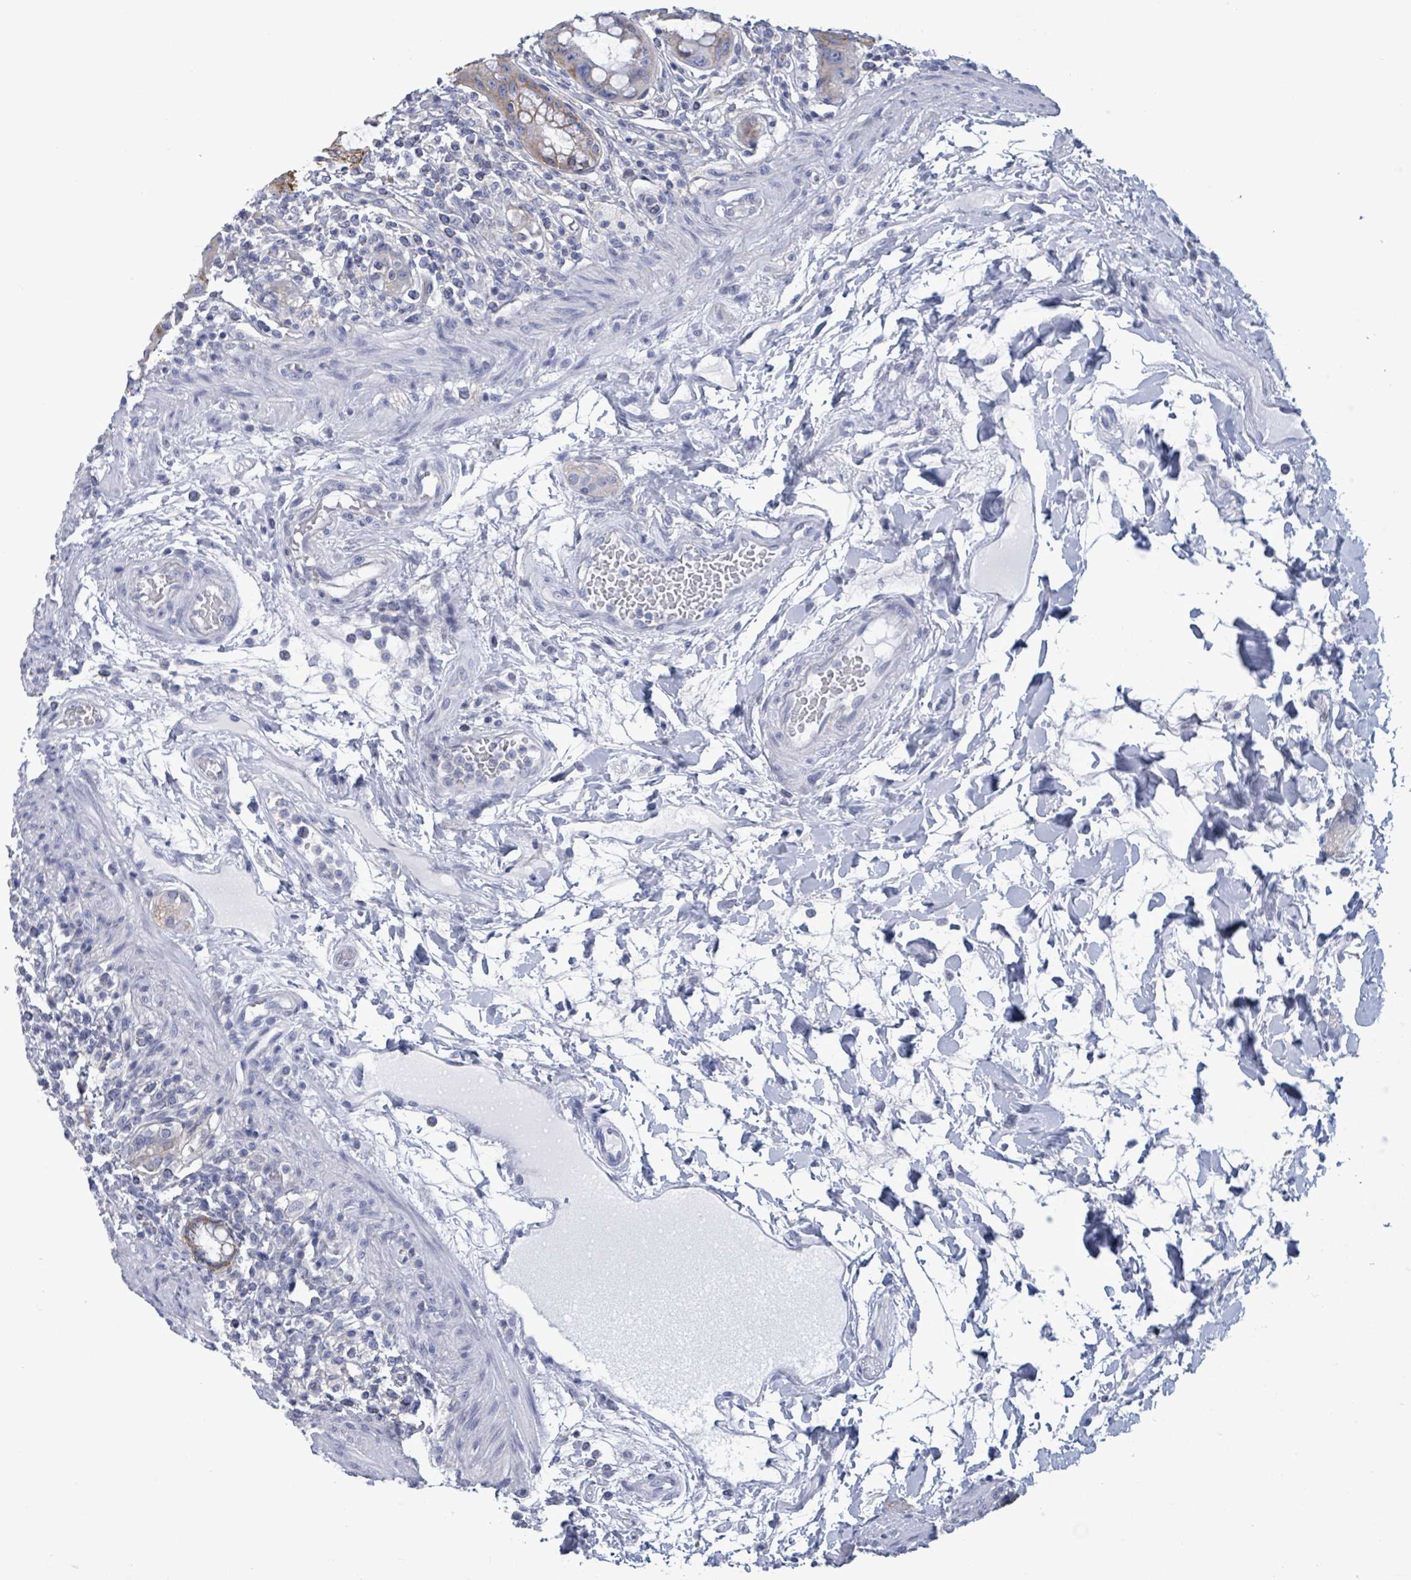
{"staining": {"intensity": "strong", "quantity": "<25%", "location": "cytoplasmic/membranous"}, "tissue": "rectum", "cell_type": "Glandular cells", "image_type": "normal", "snomed": [{"axis": "morphology", "description": "Normal tissue, NOS"}, {"axis": "topography", "description": "Rectum"}], "caption": "Brown immunohistochemical staining in normal human rectum shows strong cytoplasmic/membranous staining in about <25% of glandular cells.", "gene": "BSG", "patient": {"sex": "female", "age": 57}}